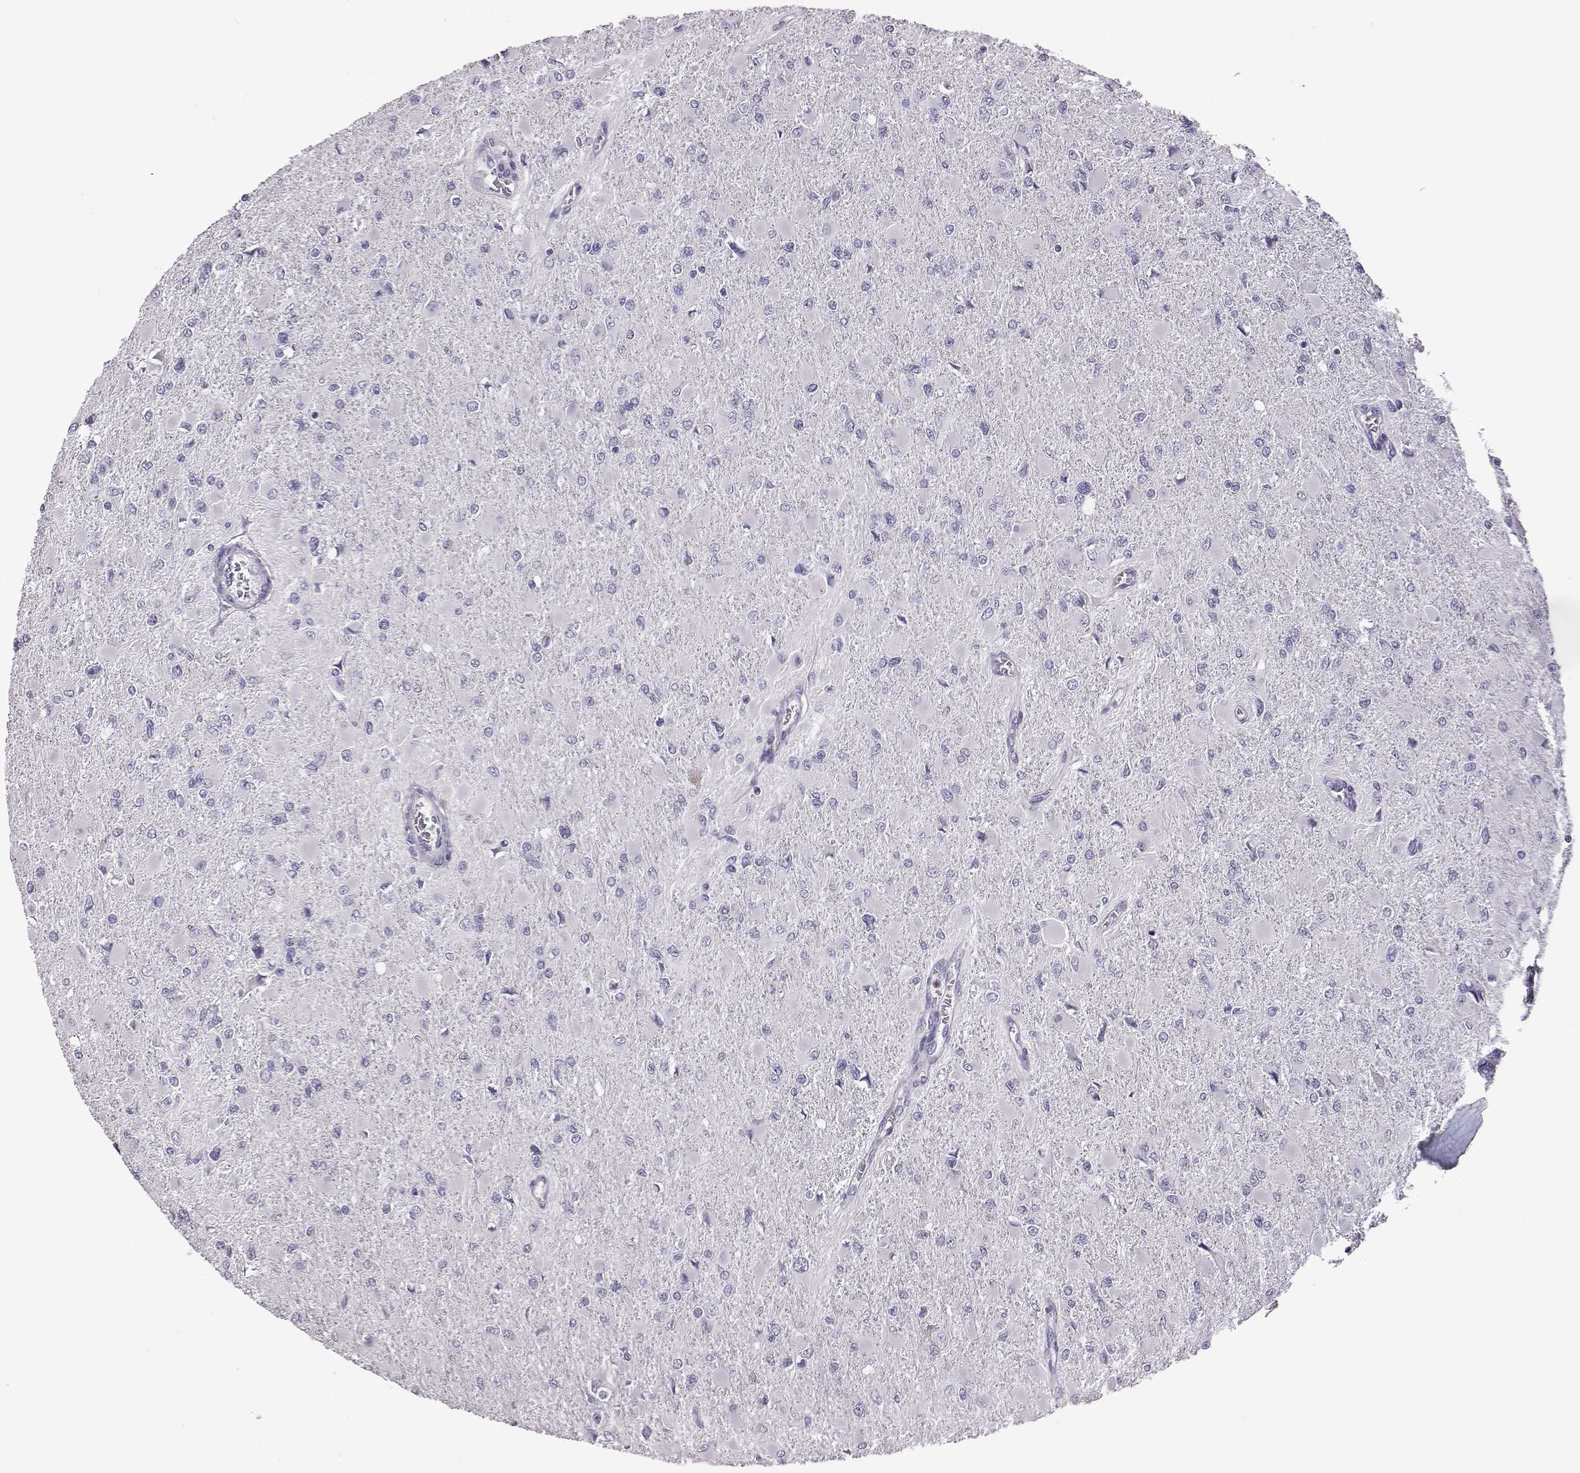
{"staining": {"intensity": "negative", "quantity": "none", "location": "none"}, "tissue": "glioma", "cell_type": "Tumor cells", "image_type": "cancer", "snomed": [{"axis": "morphology", "description": "Glioma, malignant, High grade"}, {"axis": "topography", "description": "Cerebral cortex"}], "caption": "Immunohistochemical staining of glioma demonstrates no significant expression in tumor cells.", "gene": "ADAM7", "patient": {"sex": "female", "age": 36}}